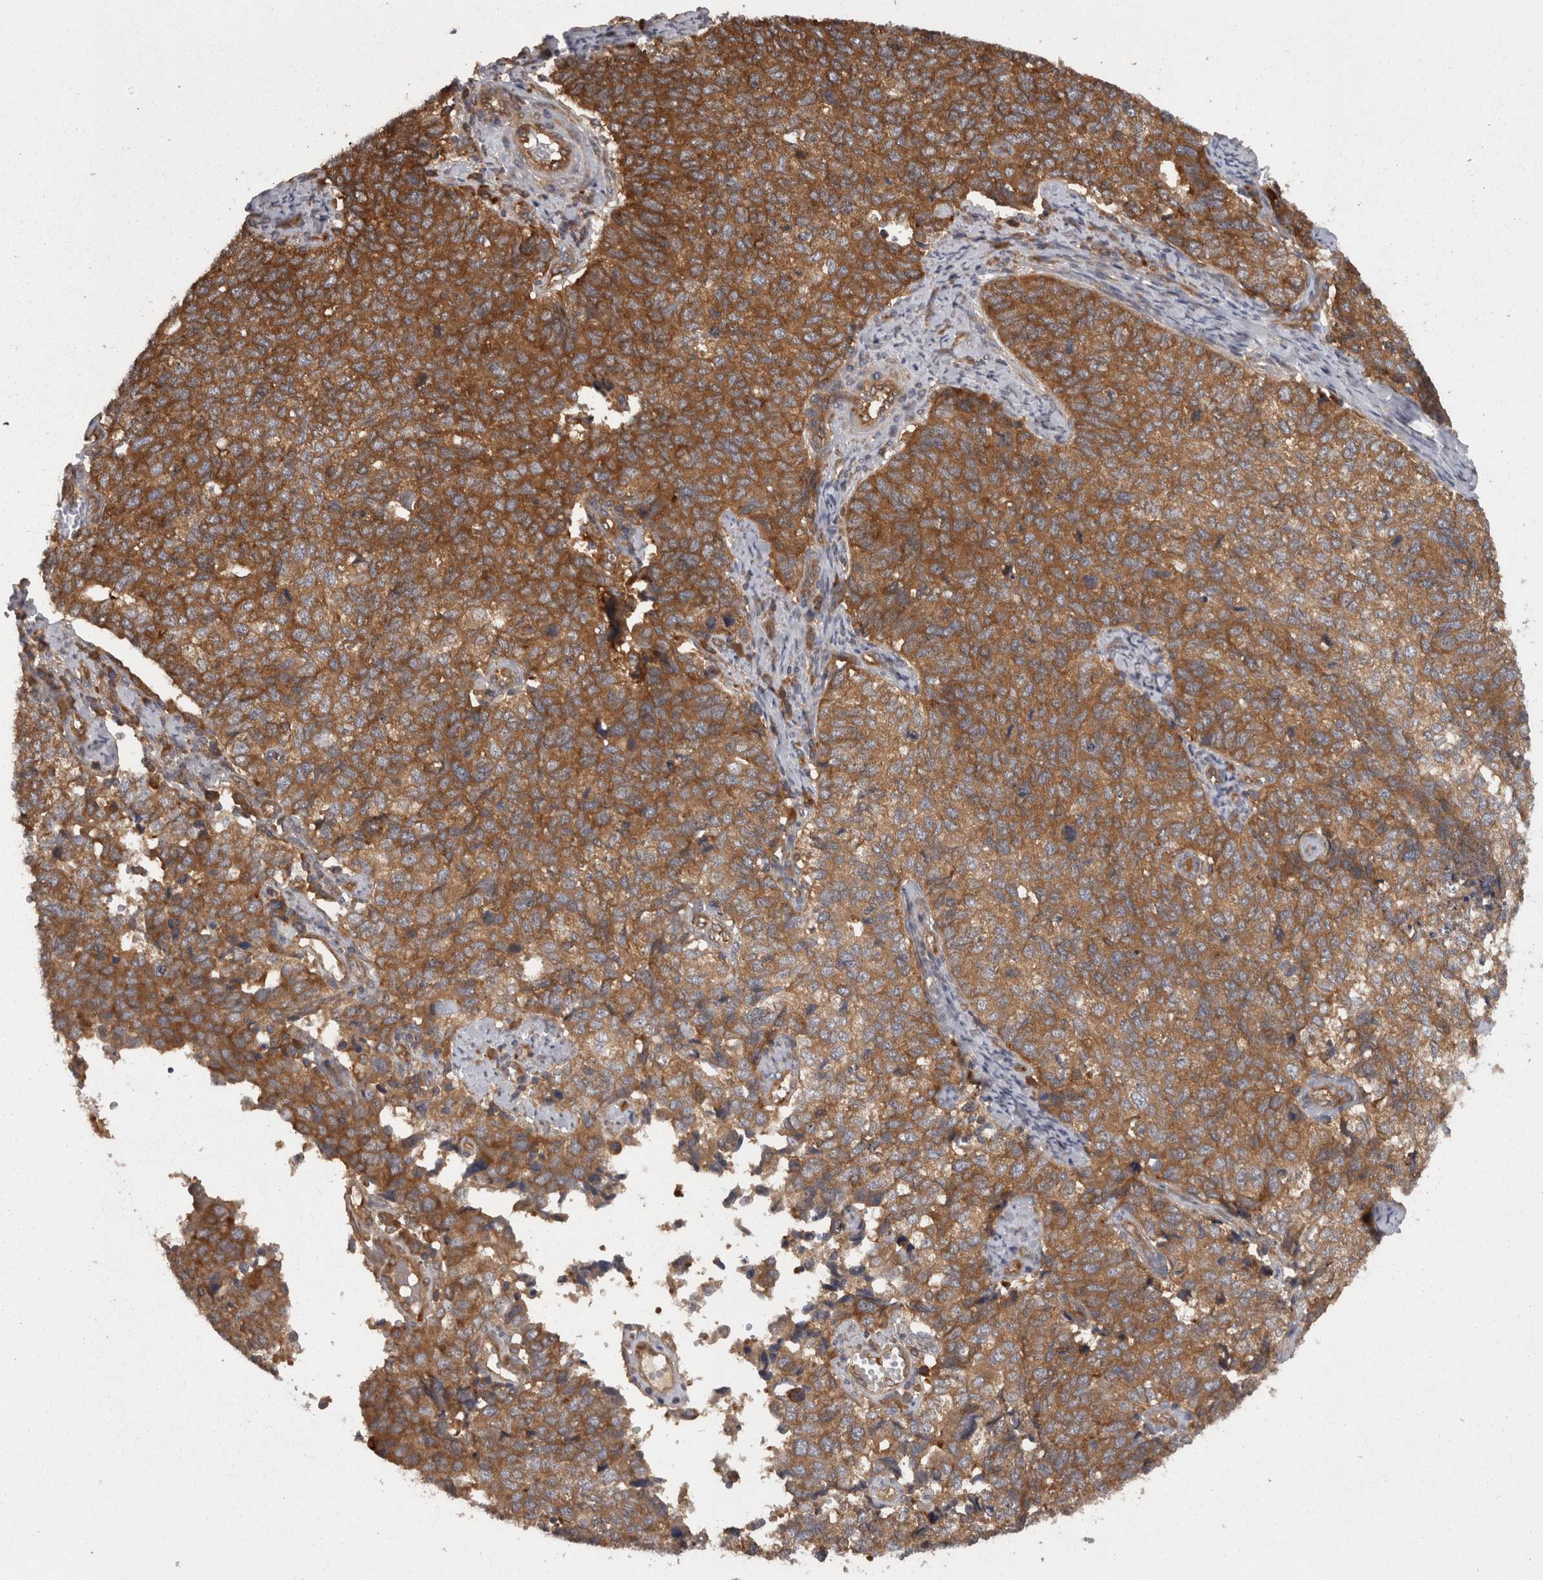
{"staining": {"intensity": "strong", "quantity": ">75%", "location": "cytoplasmic/membranous"}, "tissue": "cervical cancer", "cell_type": "Tumor cells", "image_type": "cancer", "snomed": [{"axis": "morphology", "description": "Squamous cell carcinoma, NOS"}, {"axis": "topography", "description": "Cervix"}], "caption": "Squamous cell carcinoma (cervical) was stained to show a protein in brown. There is high levels of strong cytoplasmic/membranous staining in about >75% of tumor cells.", "gene": "SMCR8", "patient": {"sex": "female", "age": 63}}